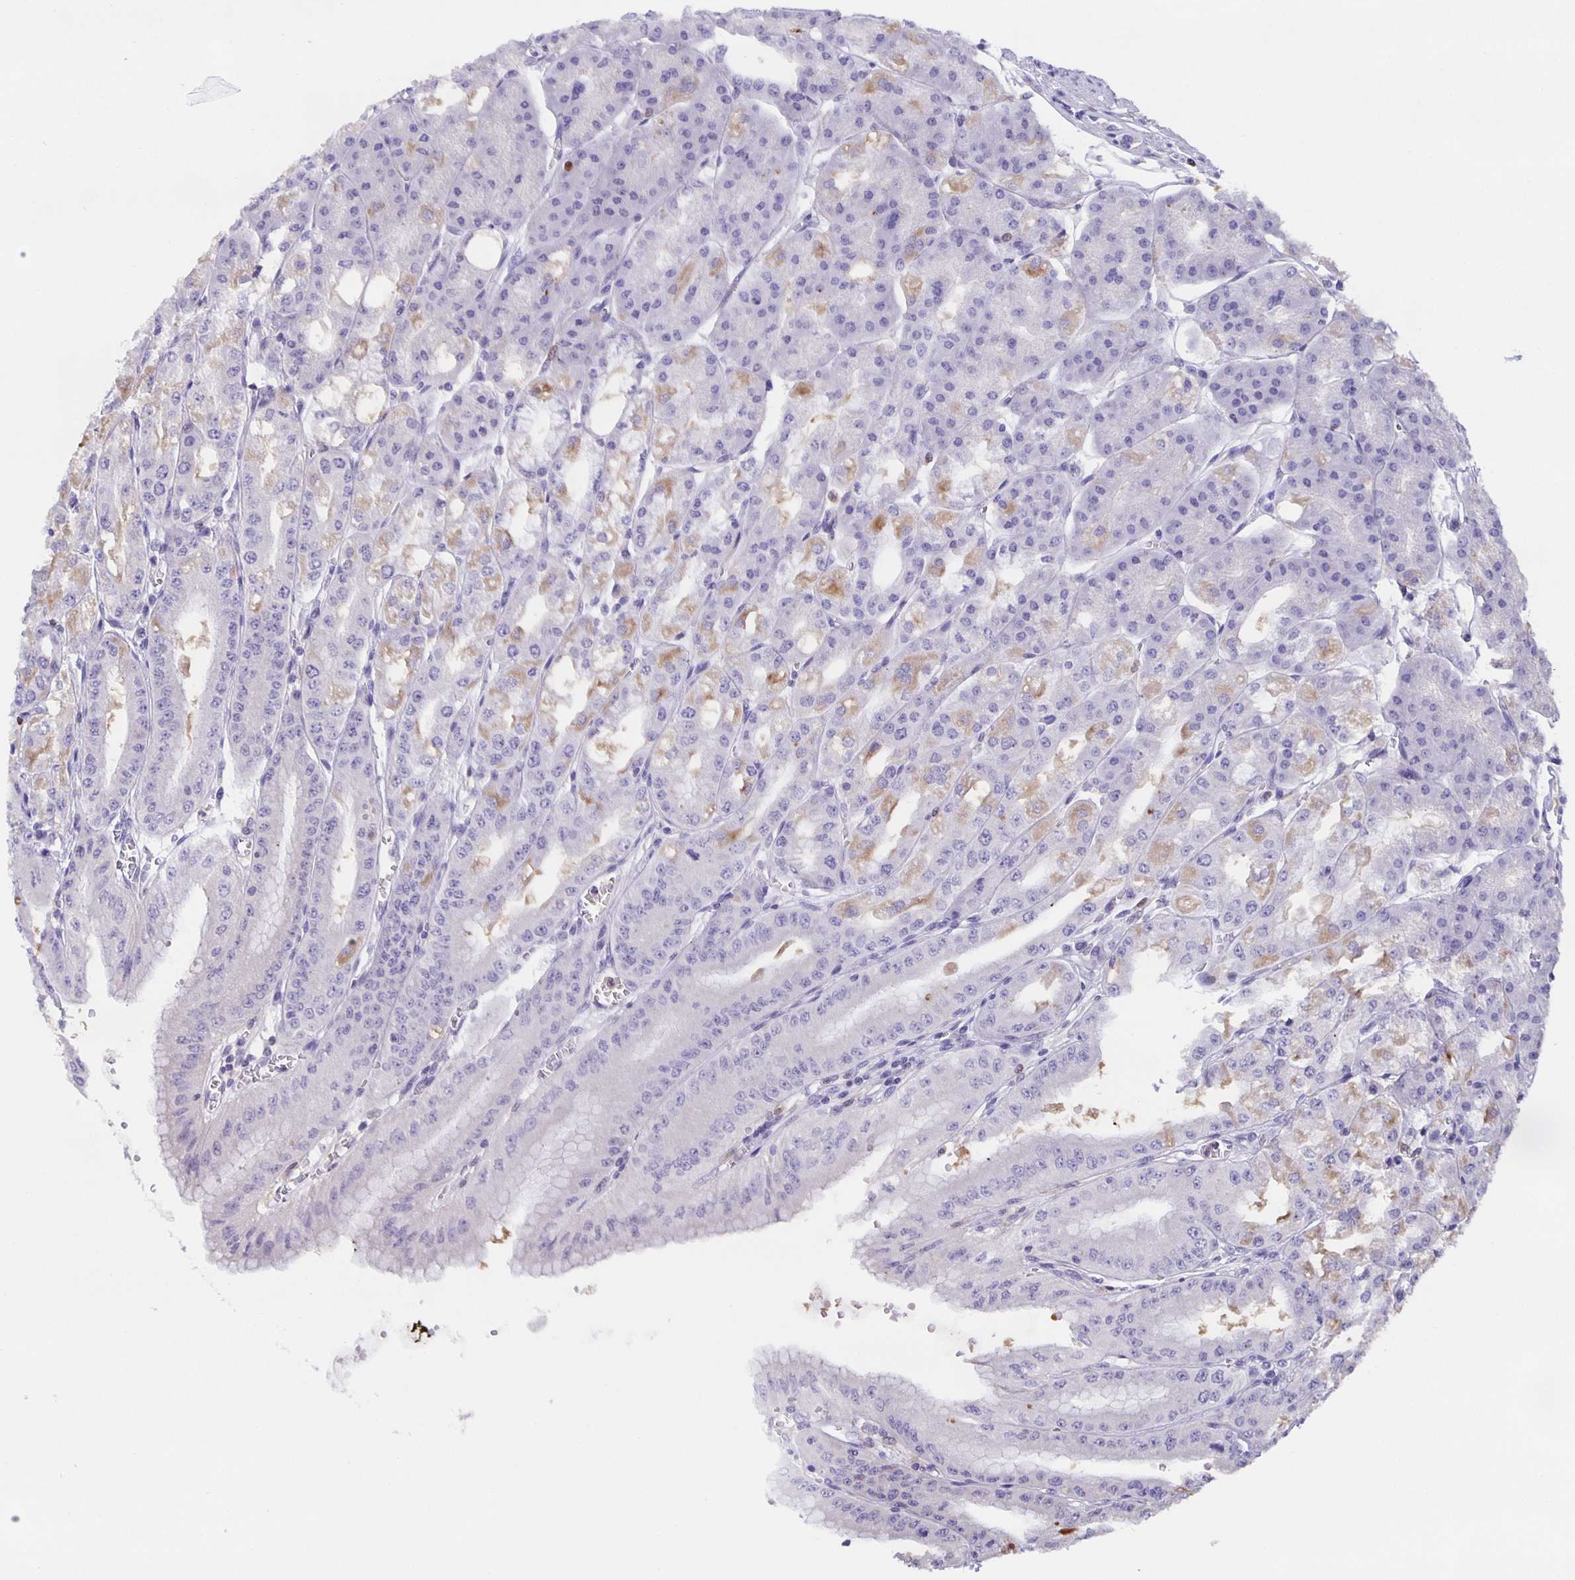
{"staining": {"intensity": "moderate", "quantity": "<25%", "location": "cytoplasmic/membranous"}, "tissue": "stomach", "cell_type": "Glandular cells", "image_type": "normal", "snomed": [{"axis": "morphology", "description": "Normal tissue, NOS"}, {"axis": "topography", "description": "Stomach, lower"}], "caption": "High-power microscopy captured an immunohistochemistry image of unremarkable stomach, revealing moderate cytoplasmic/membranous staining in about <25% of glandular cells.", "gene": "MARCHF6", "patient": {"sex": "male", "age": 71}}